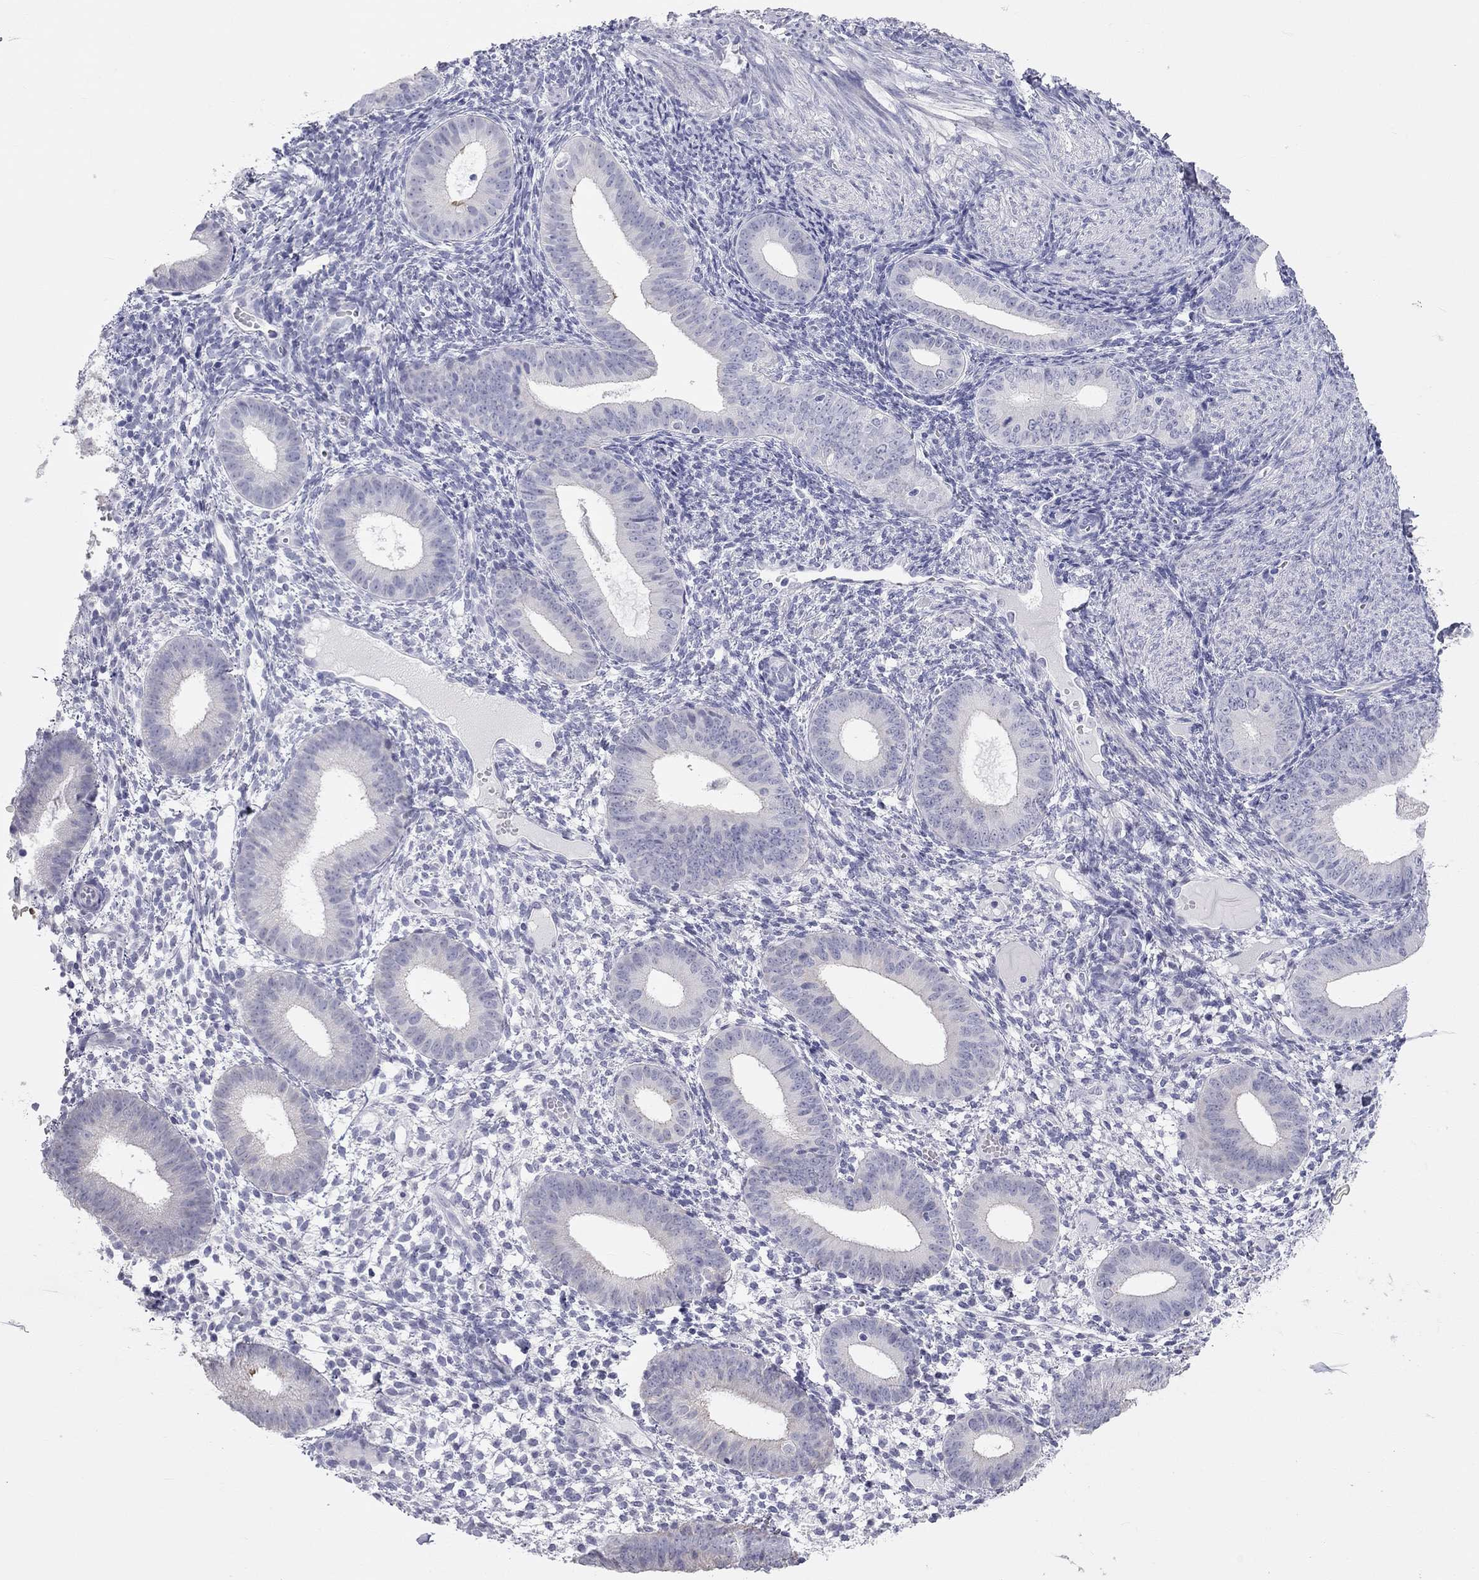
{"staining": {"intensity": "negative", "quantity": "none", "location": "none"}, "tissue": "endometrium", "cell_type": "Cells in endometrial stroma", "image_type": "normal", "snomed": [{"axis": "morphology", "description": "Normal tissue, NOS"}, {"axis": "topography", "description": "Endometrium"}], "caption": "DAB (3,3'-diaminobenzidine) immunohistochemical staining of unremarkable human endometrium exhibits no significant staining in cells in endometrial stroma. (Stains: DAB (3,3'-diaminobenzidine) immunohistochemistry with hematoxylin counter stain, Microscopy: brightfield microscopy at high magnification).", "gene": "AK8", "patient": {"sex": "female", "age": 39}}